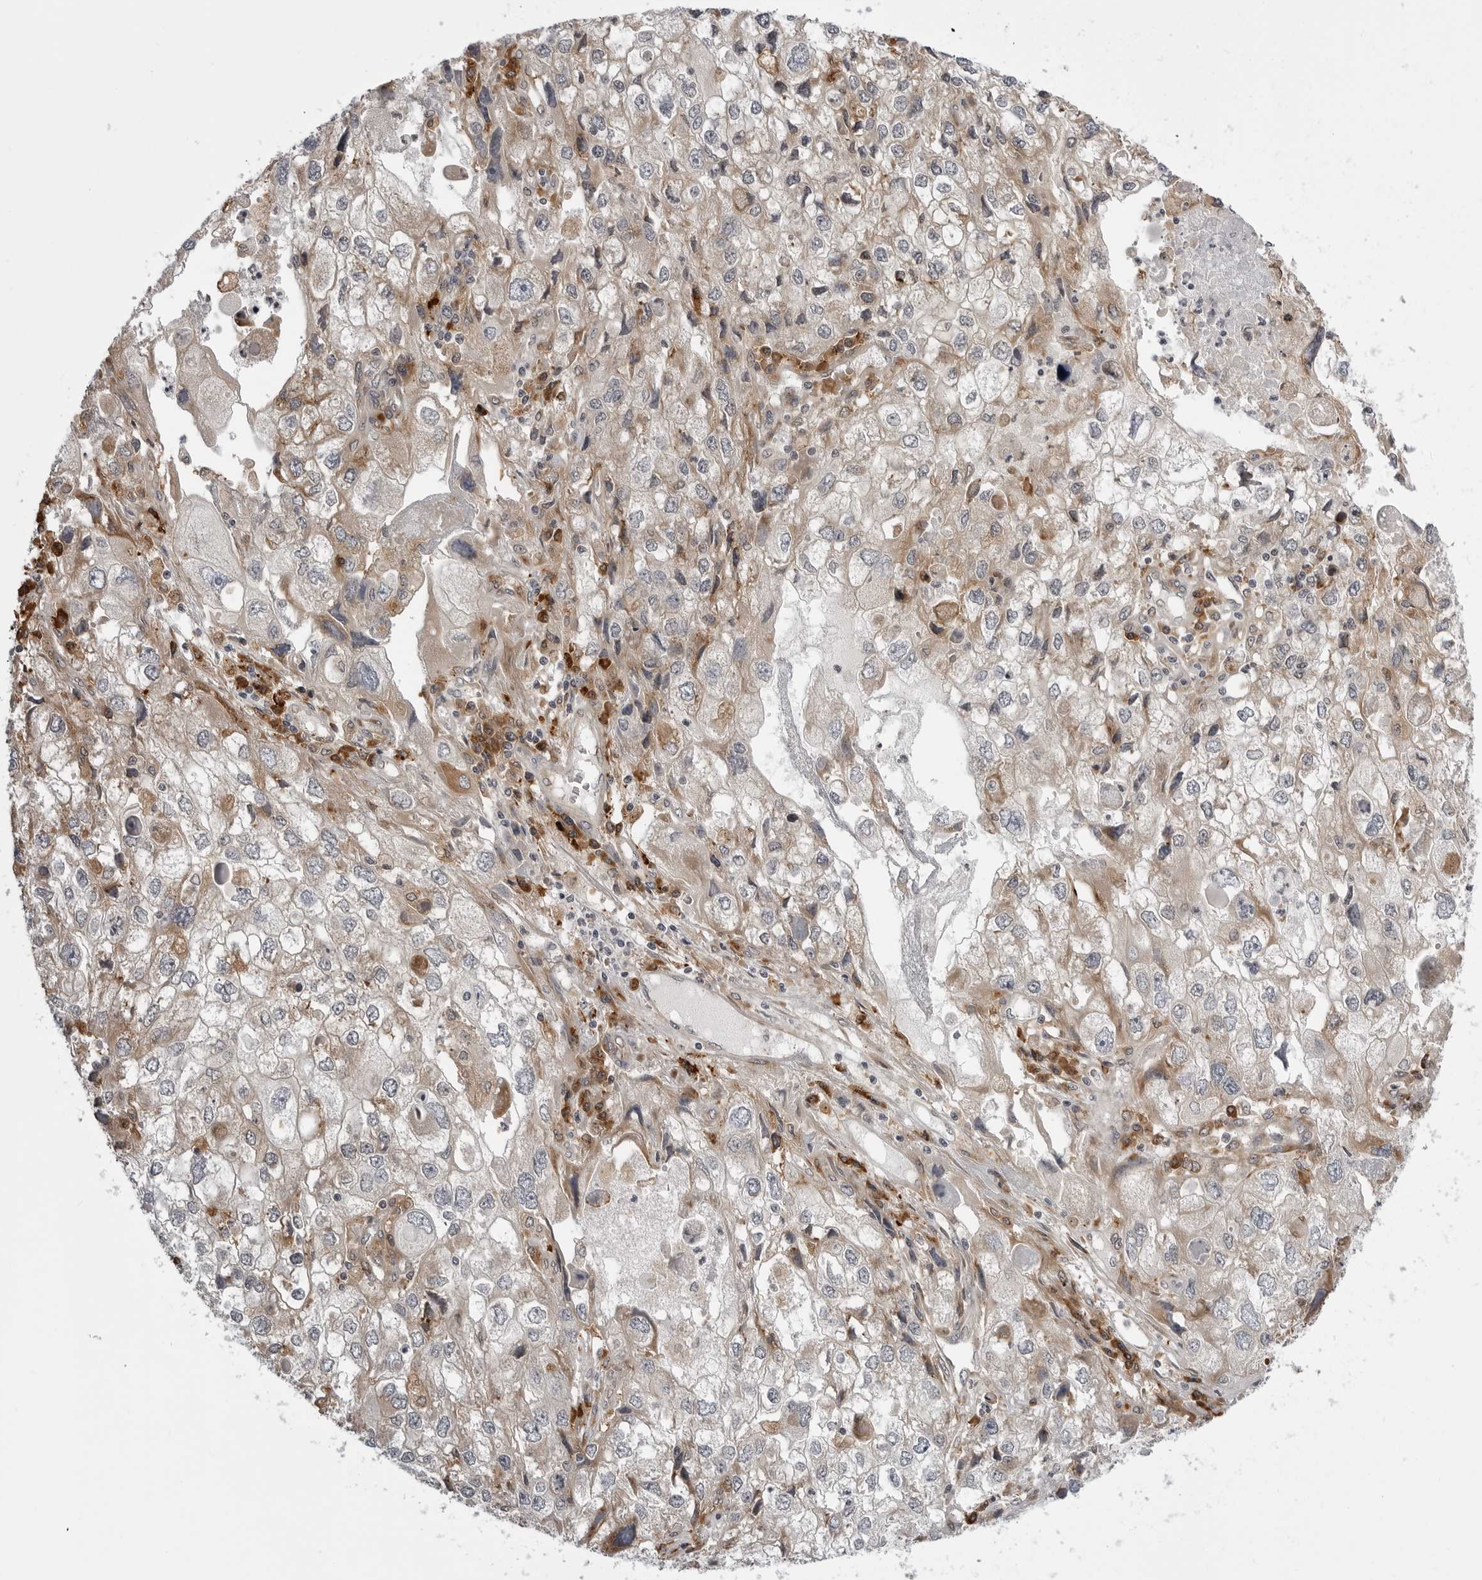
{"staining": {"intensity": "weak", "quantity": "25%-75%", "location": "cytoplasmic/membranous"}, "tissue": "endometrial cancer", "cell_type": "Tumor cells", "image_type": "cancer", "snomed": [{"axis": "morphology", "description": "Adenocarcinoma, NOS"}, {"axis": "topography", "description": "Endometrium"}], "caption": "Endometrial adenocarcinoma stained with DAB immunohistochemistry (IHC) reveals low levels of weak cytoplasmic/membranous staining in about 25%-75% of tumor cells. (DAB = brown stain, brightfield microscopy at high magnification).", "gene": "ARL5A", "patient": {"sex": "female", "age": 49}}